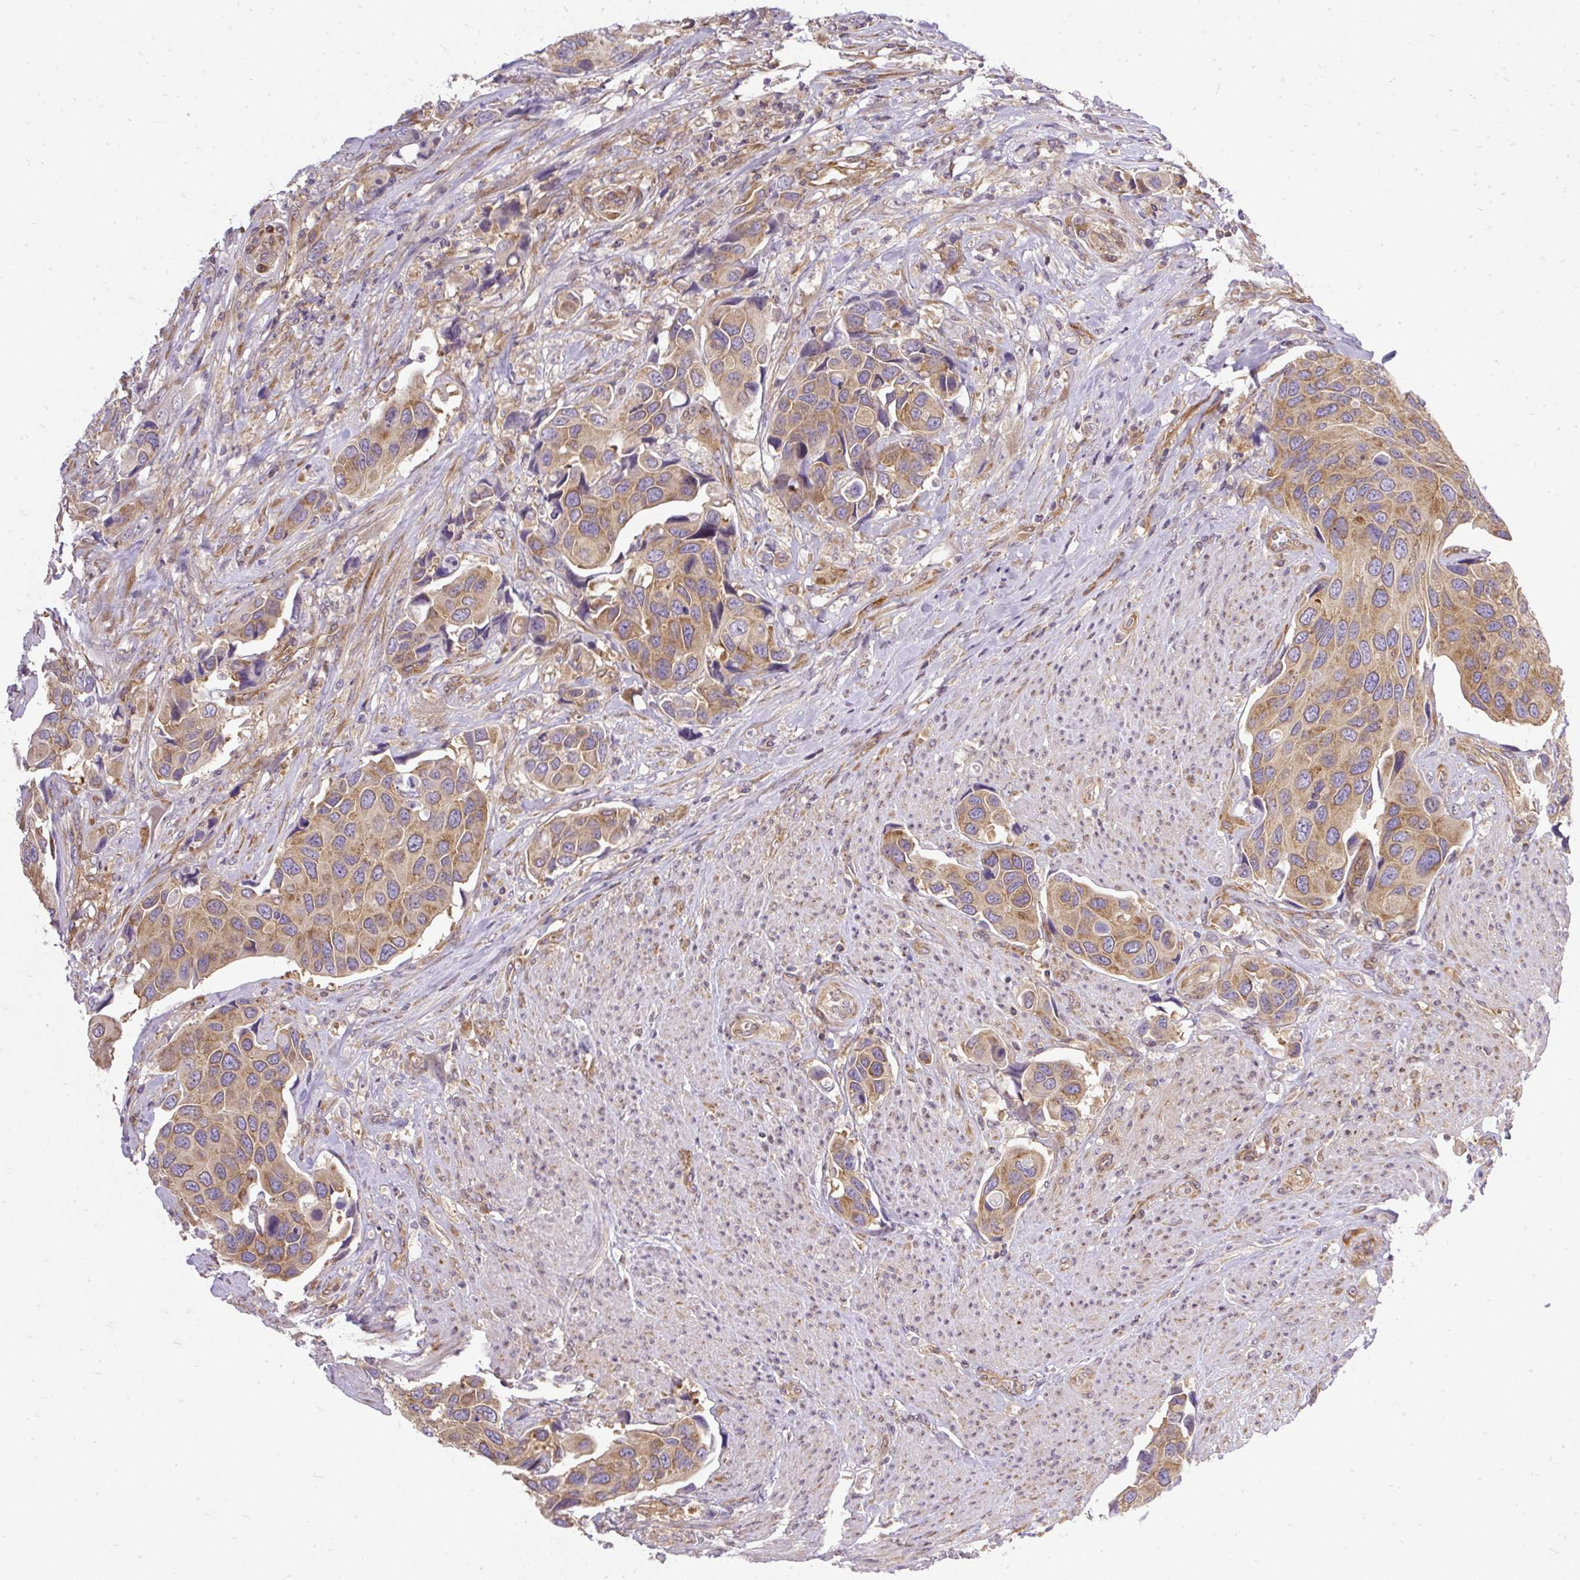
{"staining": {"intensity": "moderate", "quantity": ">75%", "location": "cytoplasmic/membranous"}, "tissue": "urothelial cancer", "cell_type": "Tumor cells", "image_type": "cancer", "snomed": [{"axis": "morphology", "description": "Urothelial carcinoma, High grade"}, {"axis": "topography", "description": "Urinary bladder"}], "caption": "Immunohistochemistry (IHC) of urothelial carcinoma (high-grade) demonstrates medium levels of moderate cytoplasmic/membranous expression in approximately >75% of tumor cells. (Brightfield microscopy of DAB IHC at high magnification).", "gene": "TRIM17", "patient": {"sex": "male", "age": 74}}